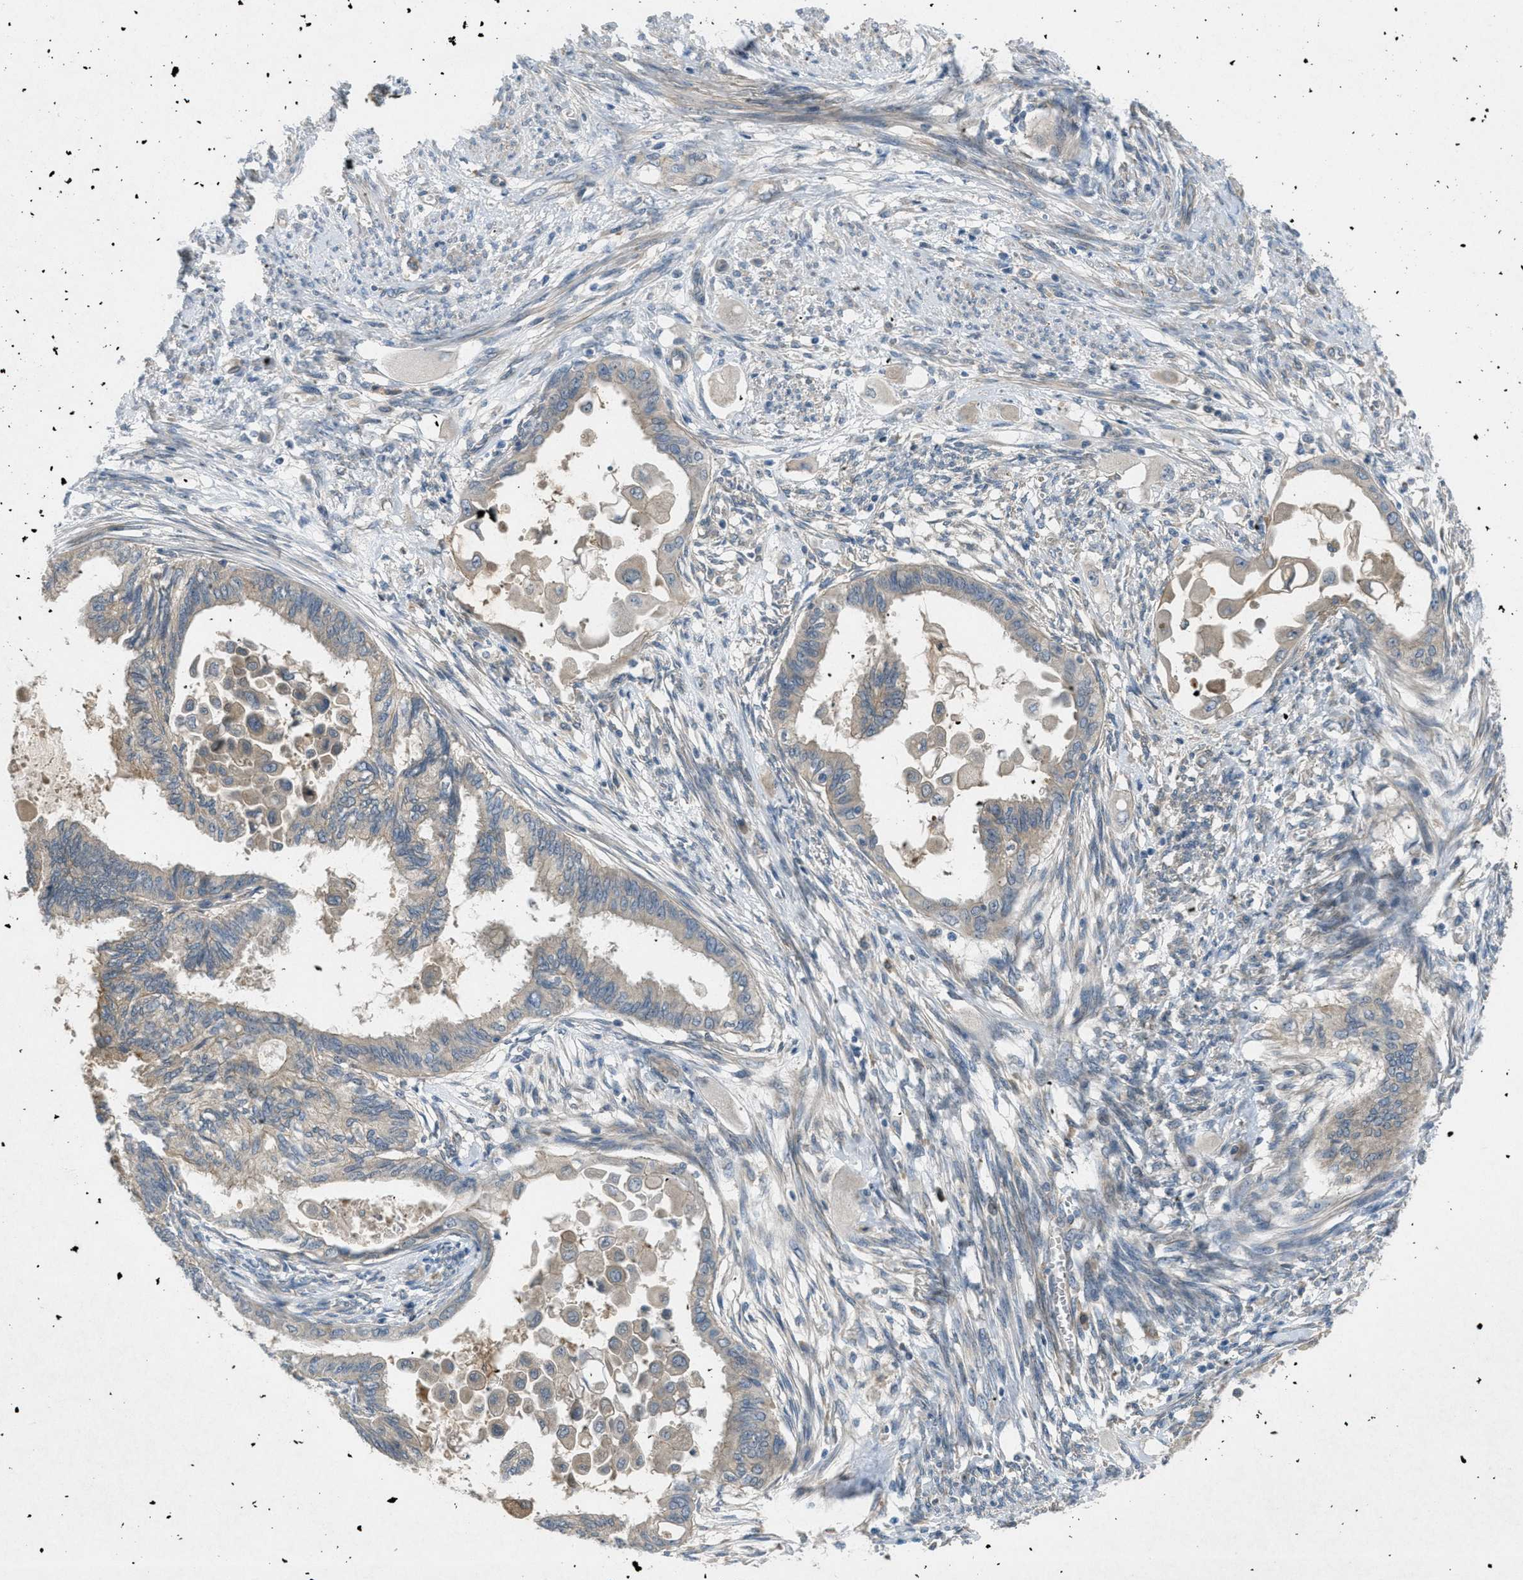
{"staining": {"intensity": "weak", "quantity": "<25%", "location": "cytoplasmic/membranous"}, "tissue": "cervical cancer", "cell_type": "Tumor cells", "image_type": "cancer", "snomed": [{"axis": "morphology", "description": "Normal tissue, NOS"}, {"axis": "morphology", "description": "Adenocarcinoma, NOS"}, {"axis": "topography", "description": "Cervix"}, {"axis": "topography", "description": "Endometrium"}], "caption": "Adenocarcinoma (cervical) was stained to show a protein in brown. There is no significant positivity in tumor cells. (DAB (3,3'-diaminobenzidine) immunohistochemistry (IHC), high magnification).", "gene": "ADCY6", "patient": {"sex": "female", "age": 86}}